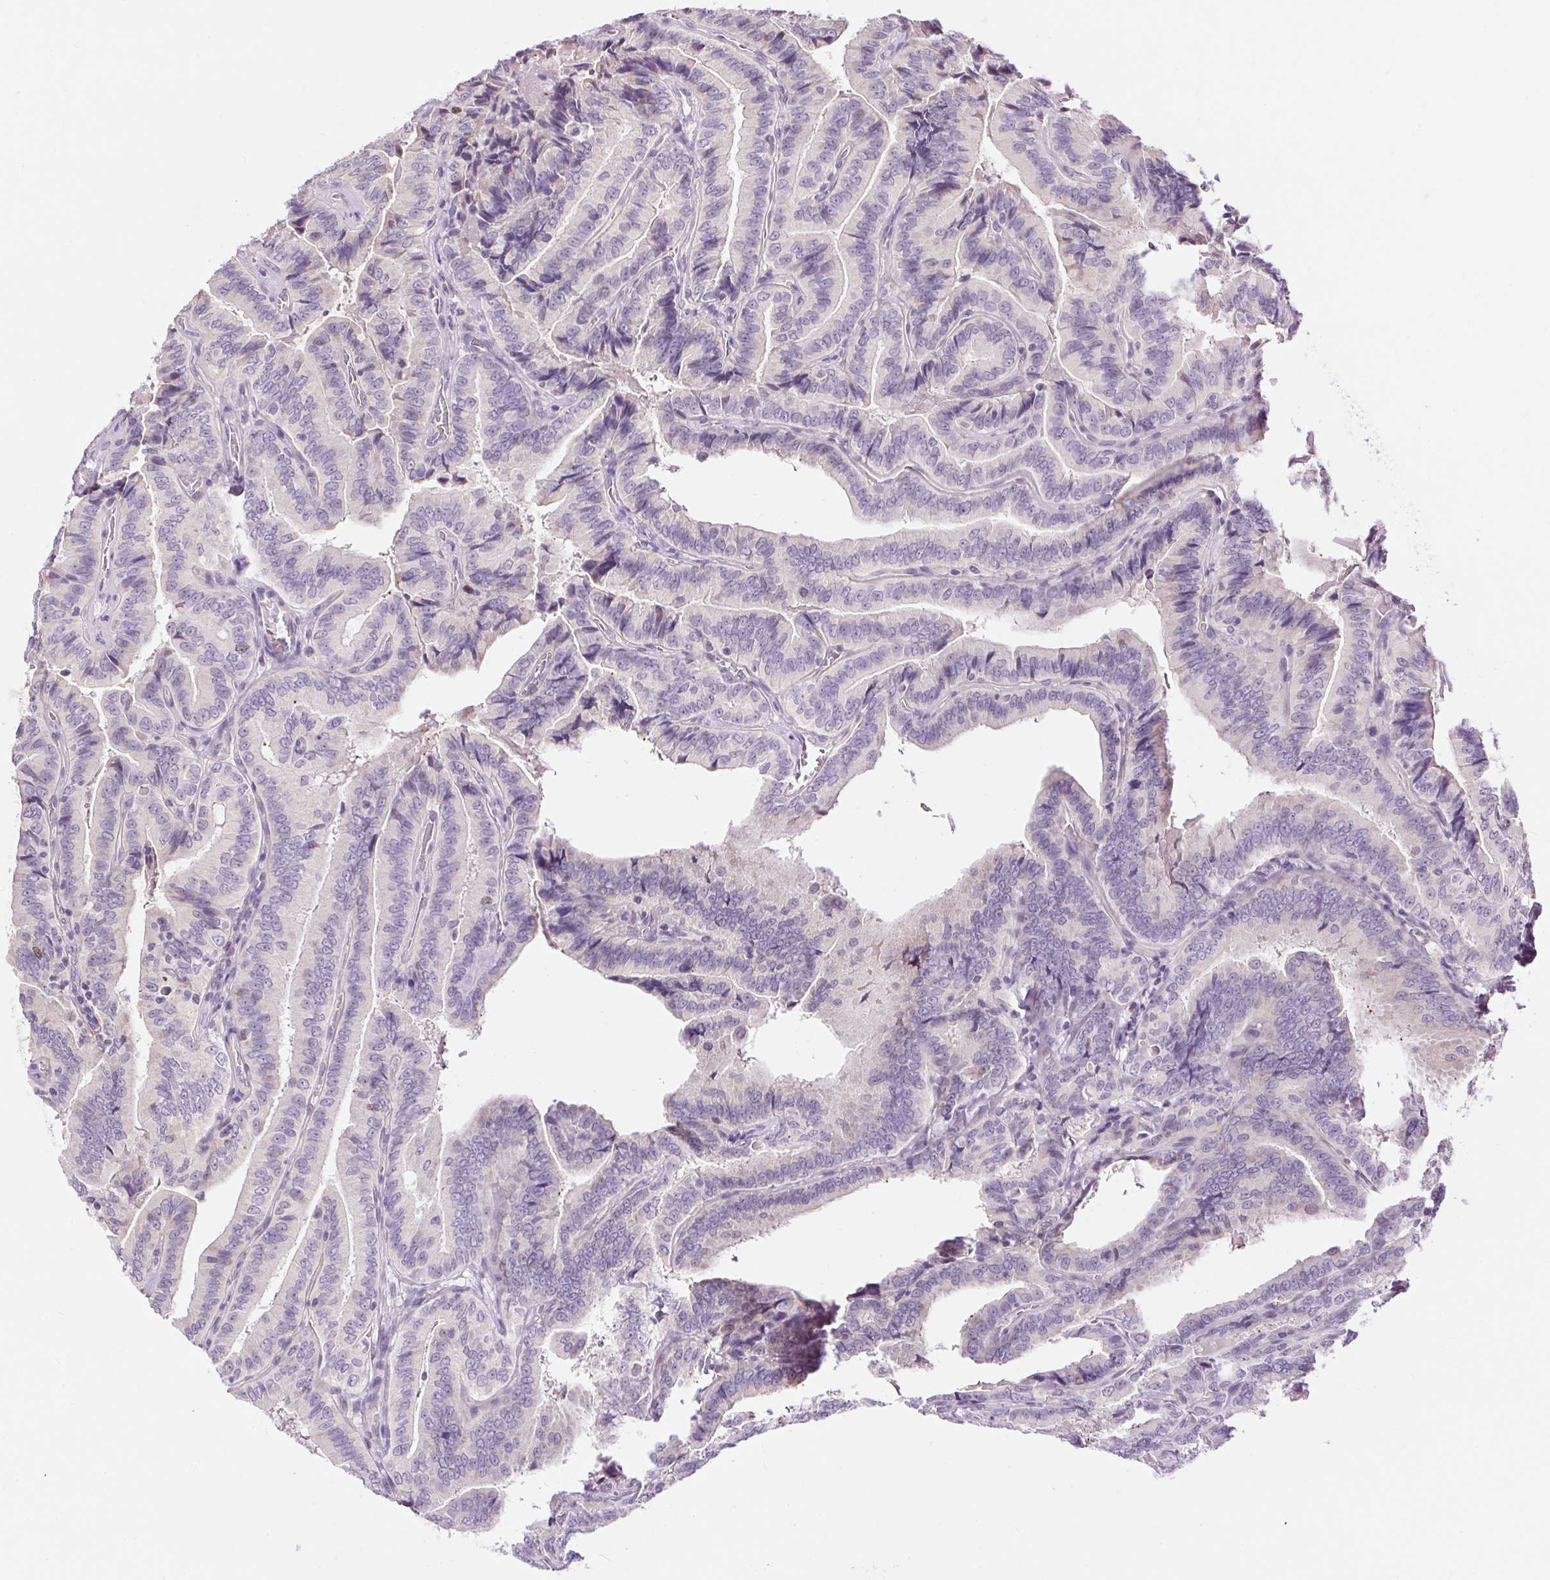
{"staining": {"intensity": "negative", "quantity": "none", "location": "none"}, "tissue": "thyroid cancer", "cell_type": "Tumor cells", "image_type": "cancer", "snomed": [{"axis": "morphology", "description": "Papillary adenocarcinoma, NOS"}, {"axis": "topography", "description": "Thyroid gland"}], "caption": "Immunohistochemical staining of human thyroid papillary adenocarcinoma reveals no significant expression in tumor cells.", "gene": "RACGAP1", "patient": {"sex": "male", "age": 61}}